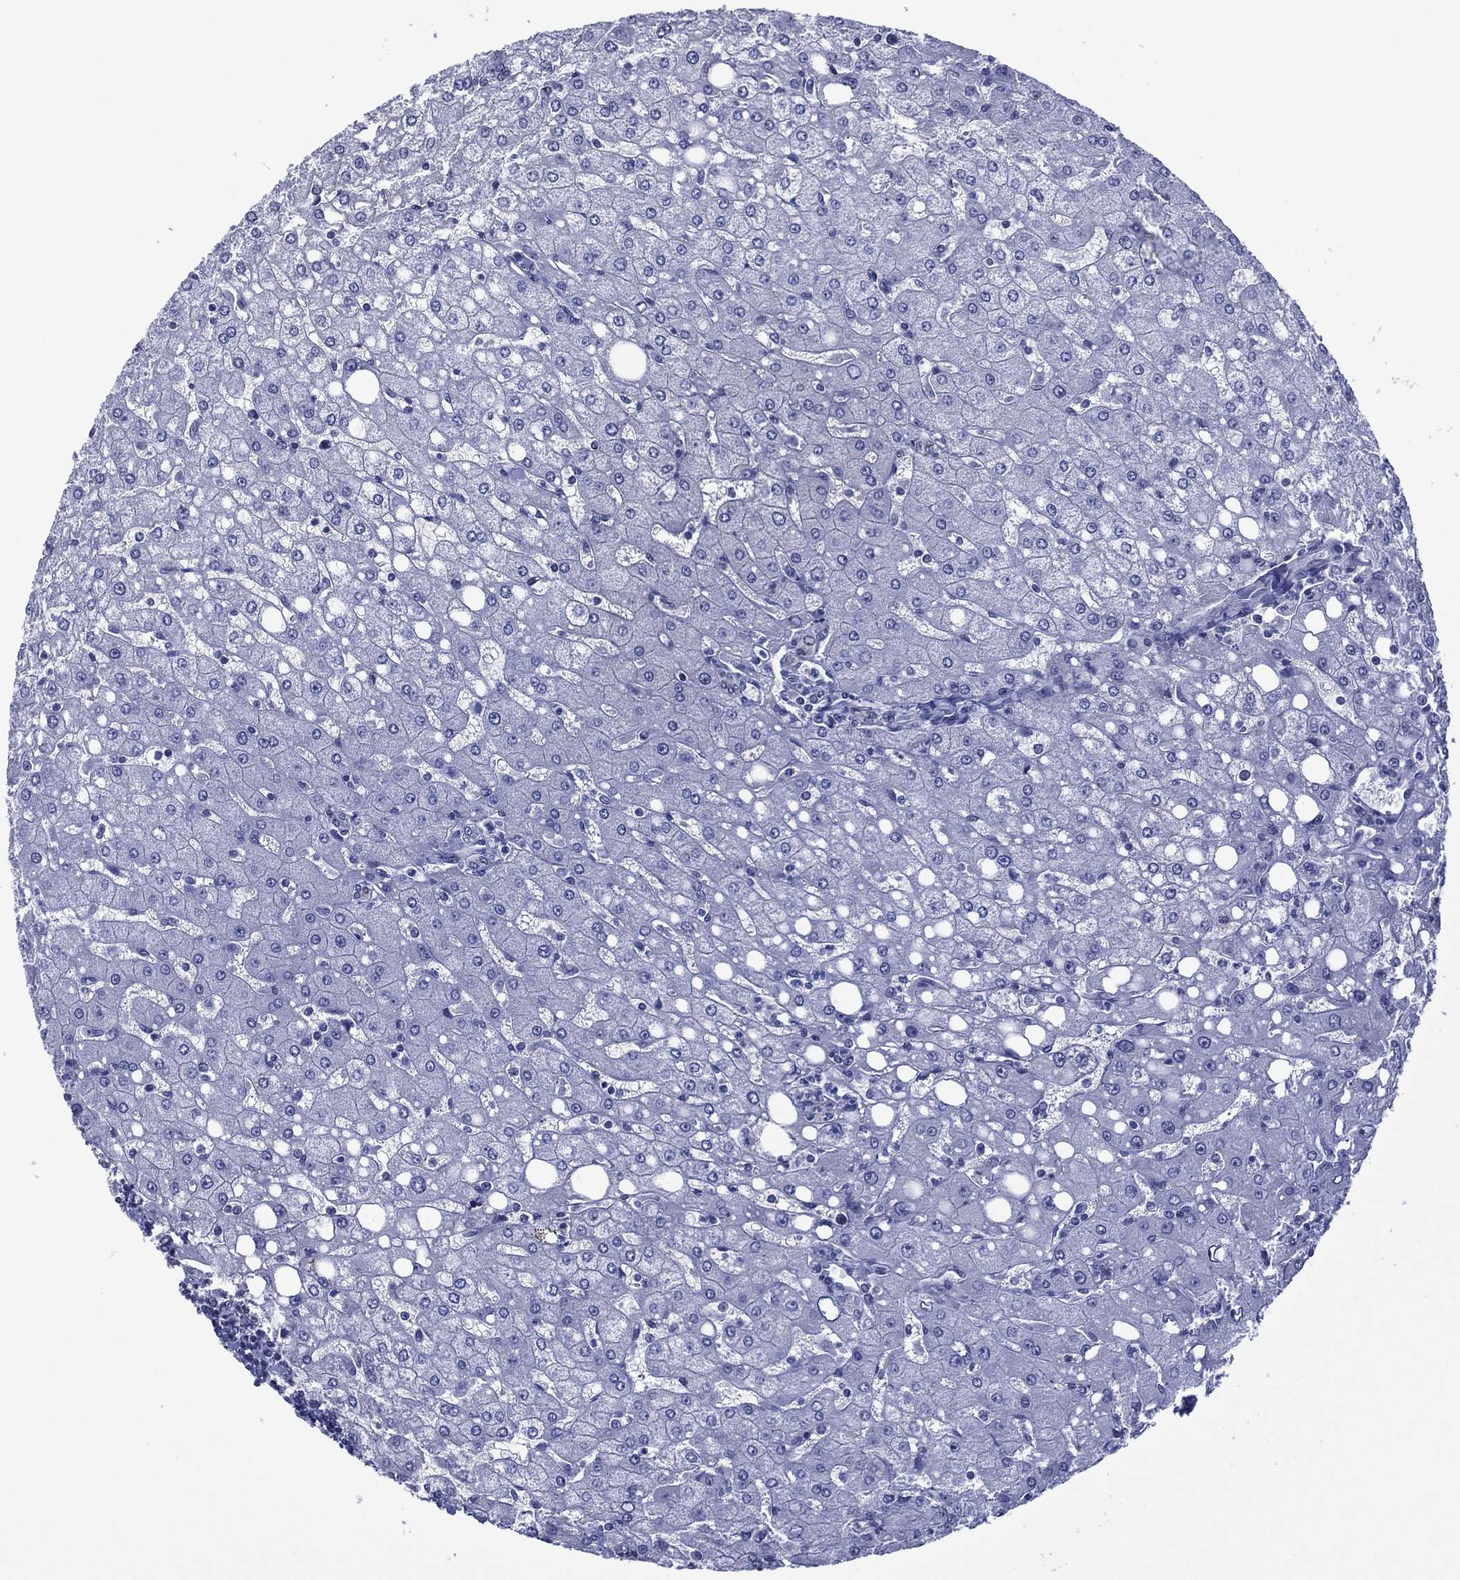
{"staining": {"intensity": "negative", "quantity": "none", "location": "none"}, "tissue": "liver", "cell_type": "Cholangiocytes", "image_type": "normal", "snomed": [{"axis": "morphology", "description": "Normal tissue, NOS"}, {"axis": "topography", "description": "Liver"}], "caption": "Immunohistochemistry image of unremarkable liver stained for a protein (brown), which demonstrates no positivity in cholangiocytes.", "gene": "GATA6", "patient": {"sex": "female", "age": 53}}